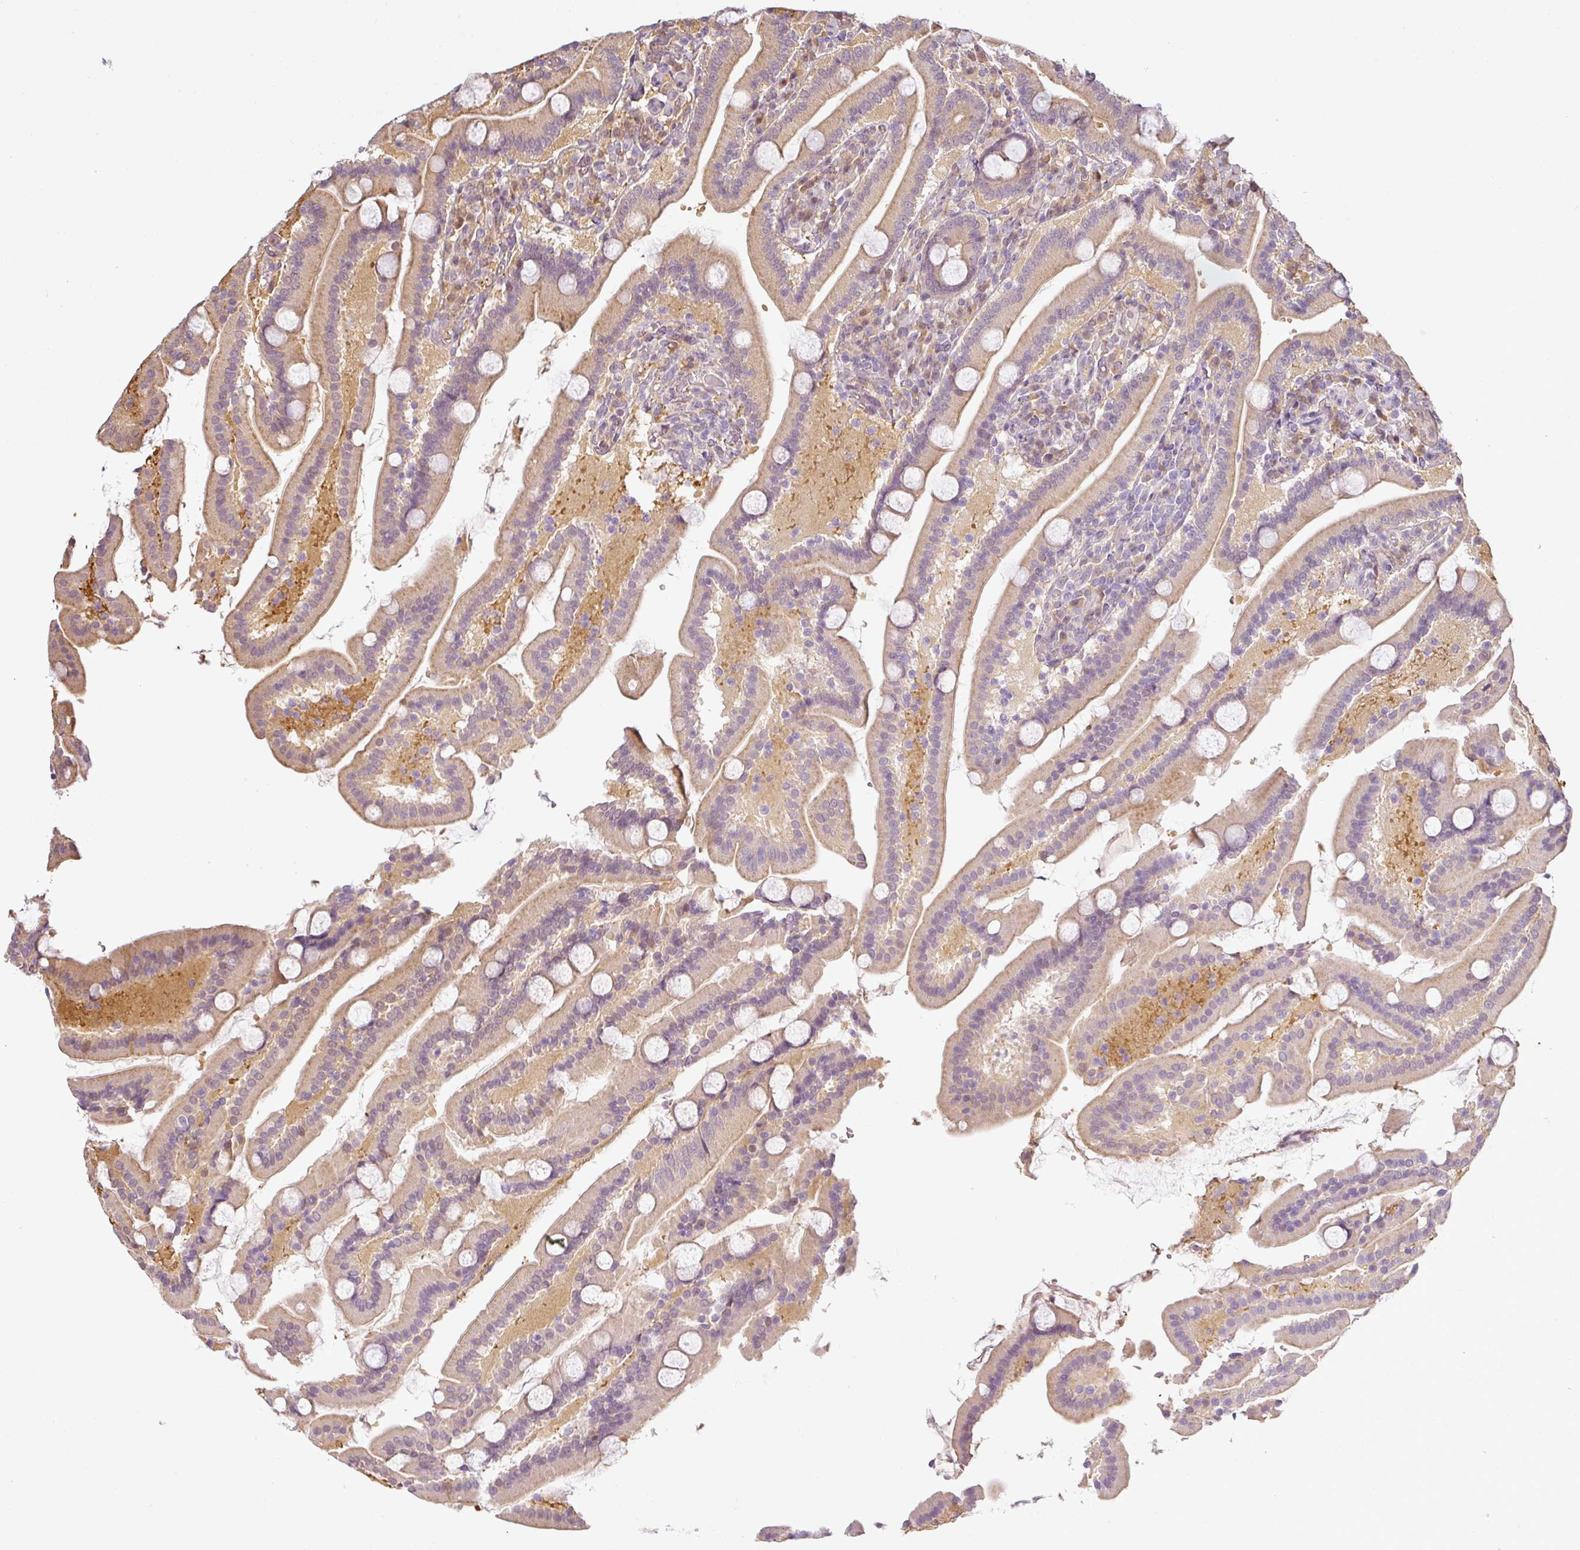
{"staining": {"intensity": "moderate", "quantity": "25%-75%", "location": "cytoplasmic/membranous"}, "tissue": "duodenum", "cell_type": "Glandular cells", "image_type": "normal", "snomed": [{"axis": "morphology", "description": "Normal tissue, NOS"}, {"axis": "topography", "description": "Duodenum"}], "caption": "High-power microscopy captured an IHC image of normal duodenum, revealing moderate cytoplasmic/membranous staining in about 25%-75% of glandular cells.", "gene": "ANKRD18A", "patient": {"sex": "male", "age": 55}}